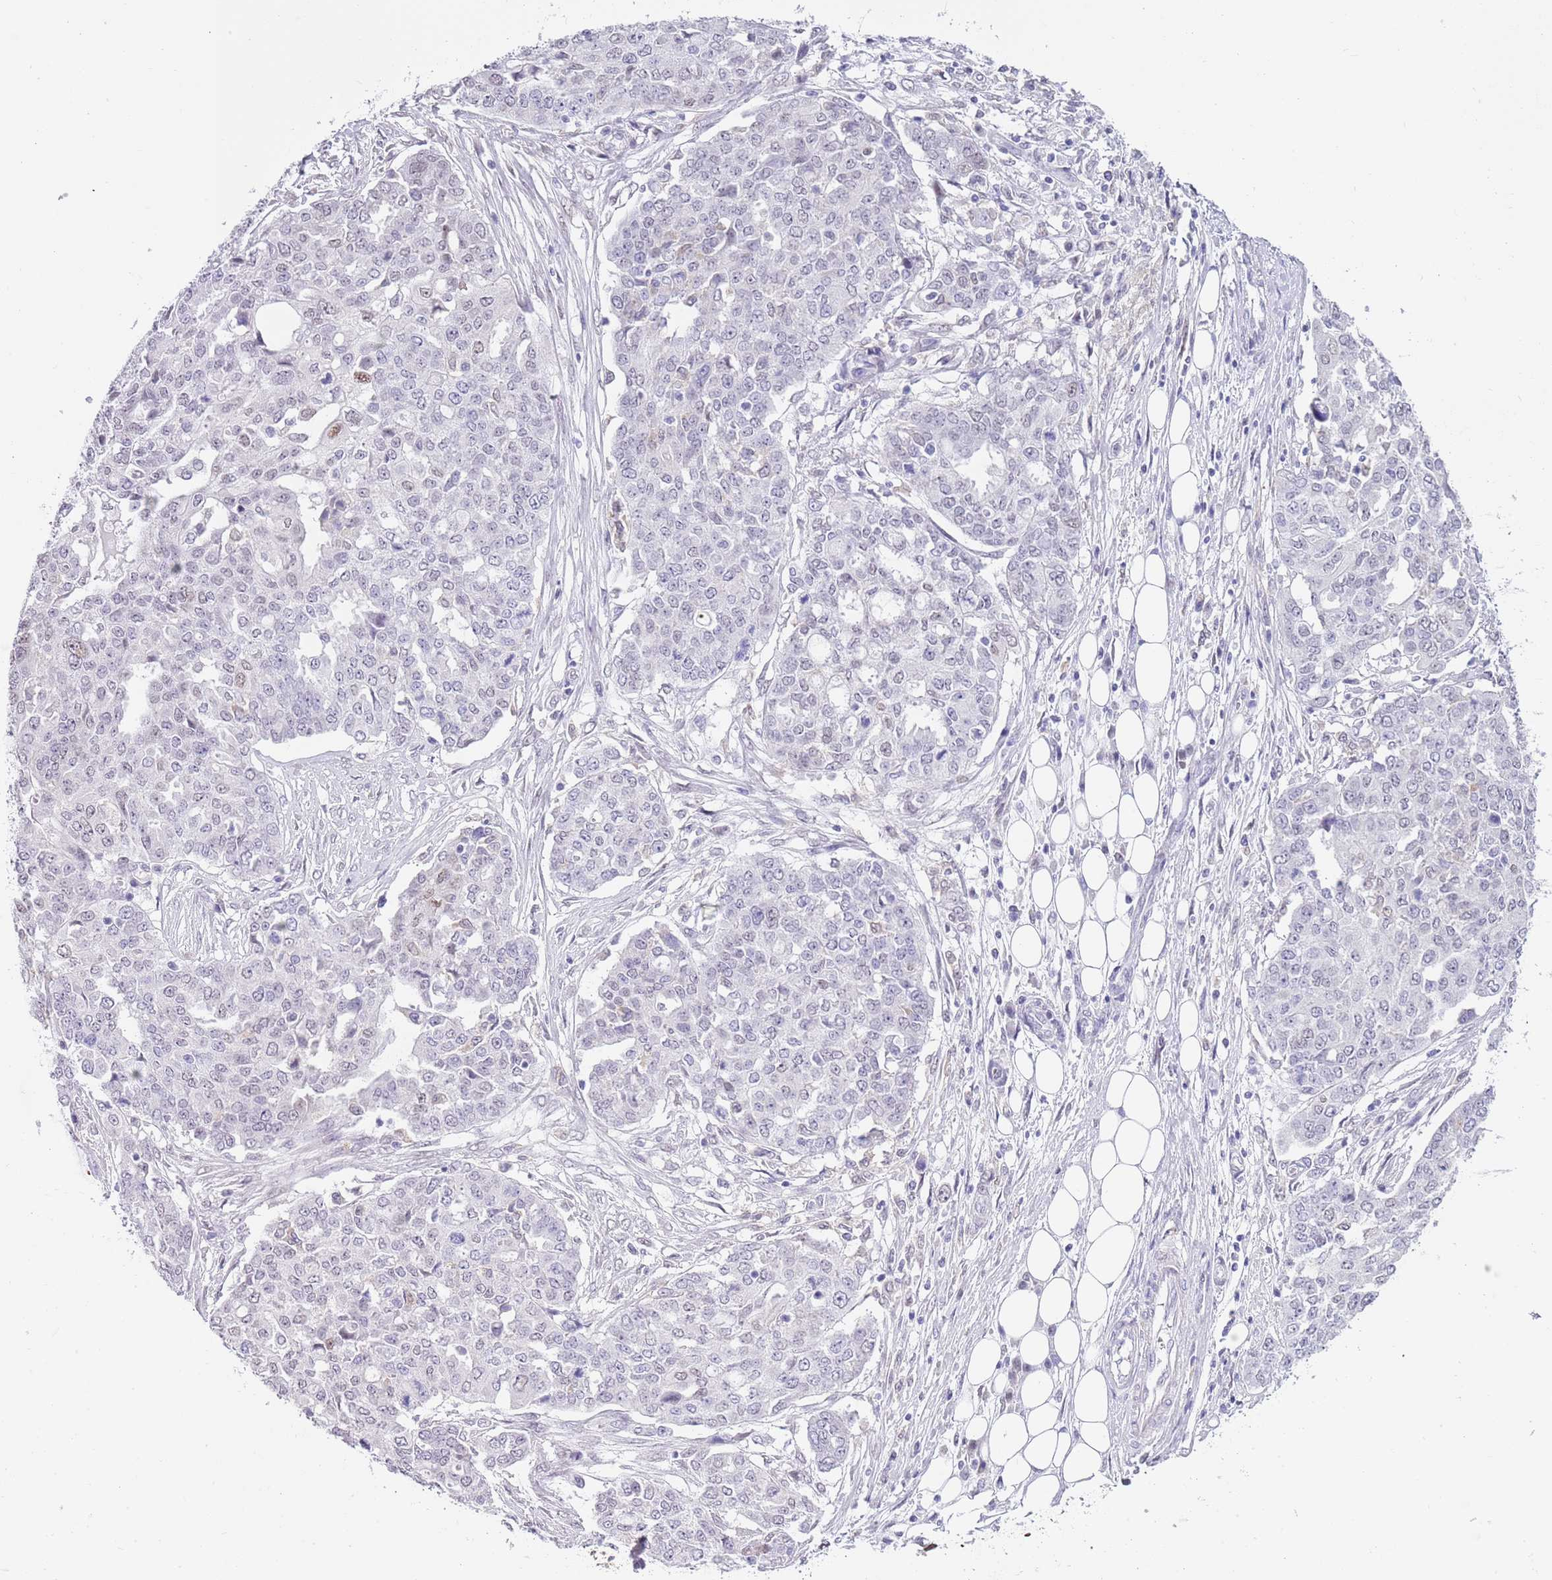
{"staining": {"intensity": "weak", "quantity": "<25%", "location": "nuclear"}, "tissue": "ovarian cancer", "cell_type": "Tumor cells", "image_type": "cancer", "snomed": [{"axis": "morphology", "description": "Cystadenocarcinoma, serous, NOS"}, {"axis": "topography", "description": "Soft tissue"}, {"axis": "topography", "description": "Ovary"}], "caption": "An image of ovarian cancer stained for a protein demonstrates no brown staining in tumor cells.", "gene": "PPP1R17", "patient": {"sex": "female", "age": 57}}